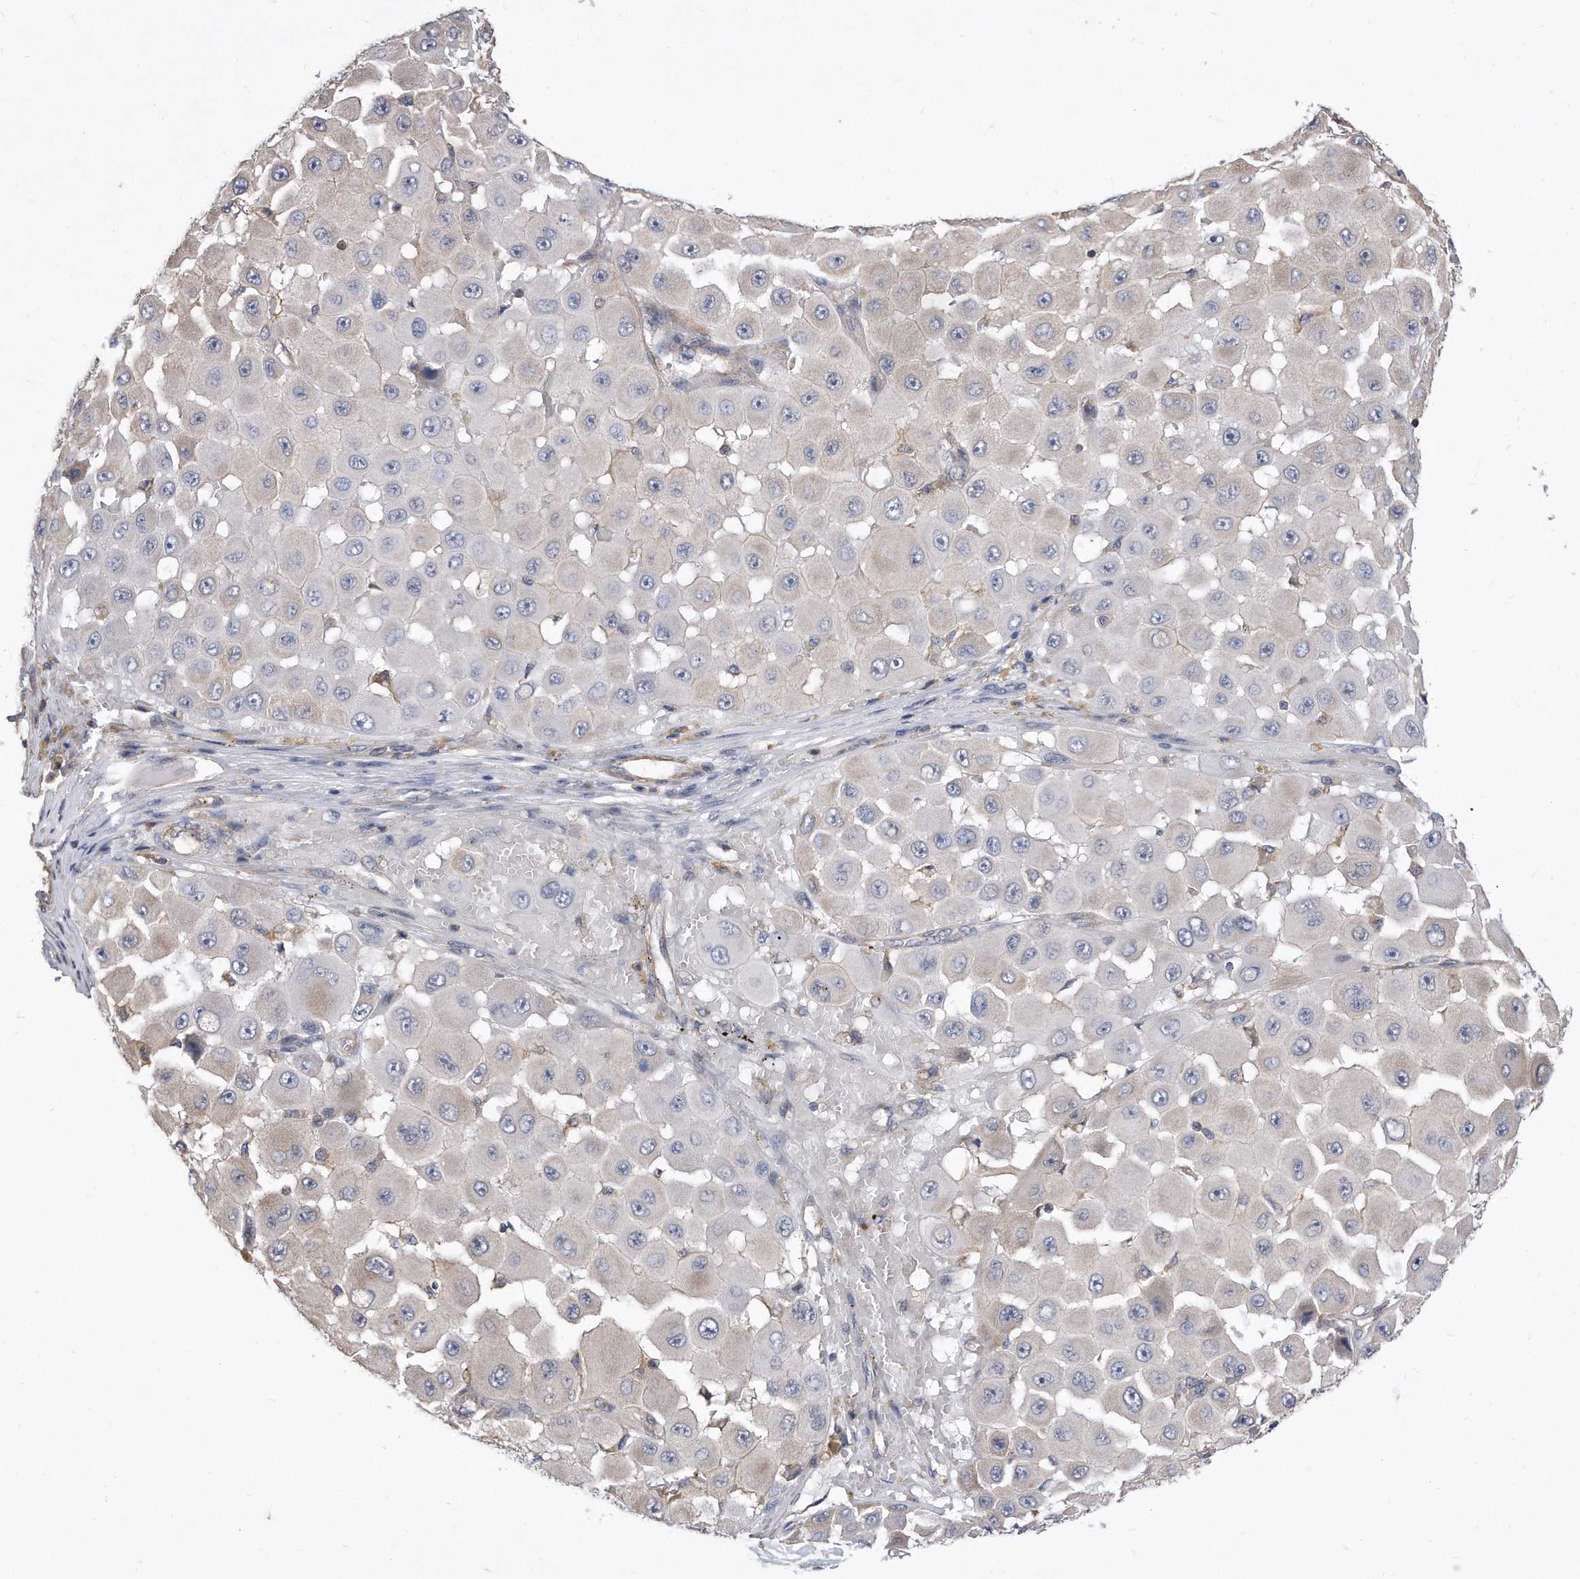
{"staining": {"intensity": "weak", "quantity": "<25%", "location": "nuclear"}, "tissue": "melanoma", "cell_type": "Tumor cells", "image_type": "cancer", "snomed": [{"axis": "morphology", "description": "Malignant melanoma, NOS"}, {"axis": "topography", "description": "Skin"}], "caption": "High magnification brightfield microscopy of melanoma stained with DAB (brown) and counterstained with hematoxylin (blue): tumor cells show no significant expression.", "gene": "TCP1", "patient": {"sex": "female", "age": 81}}